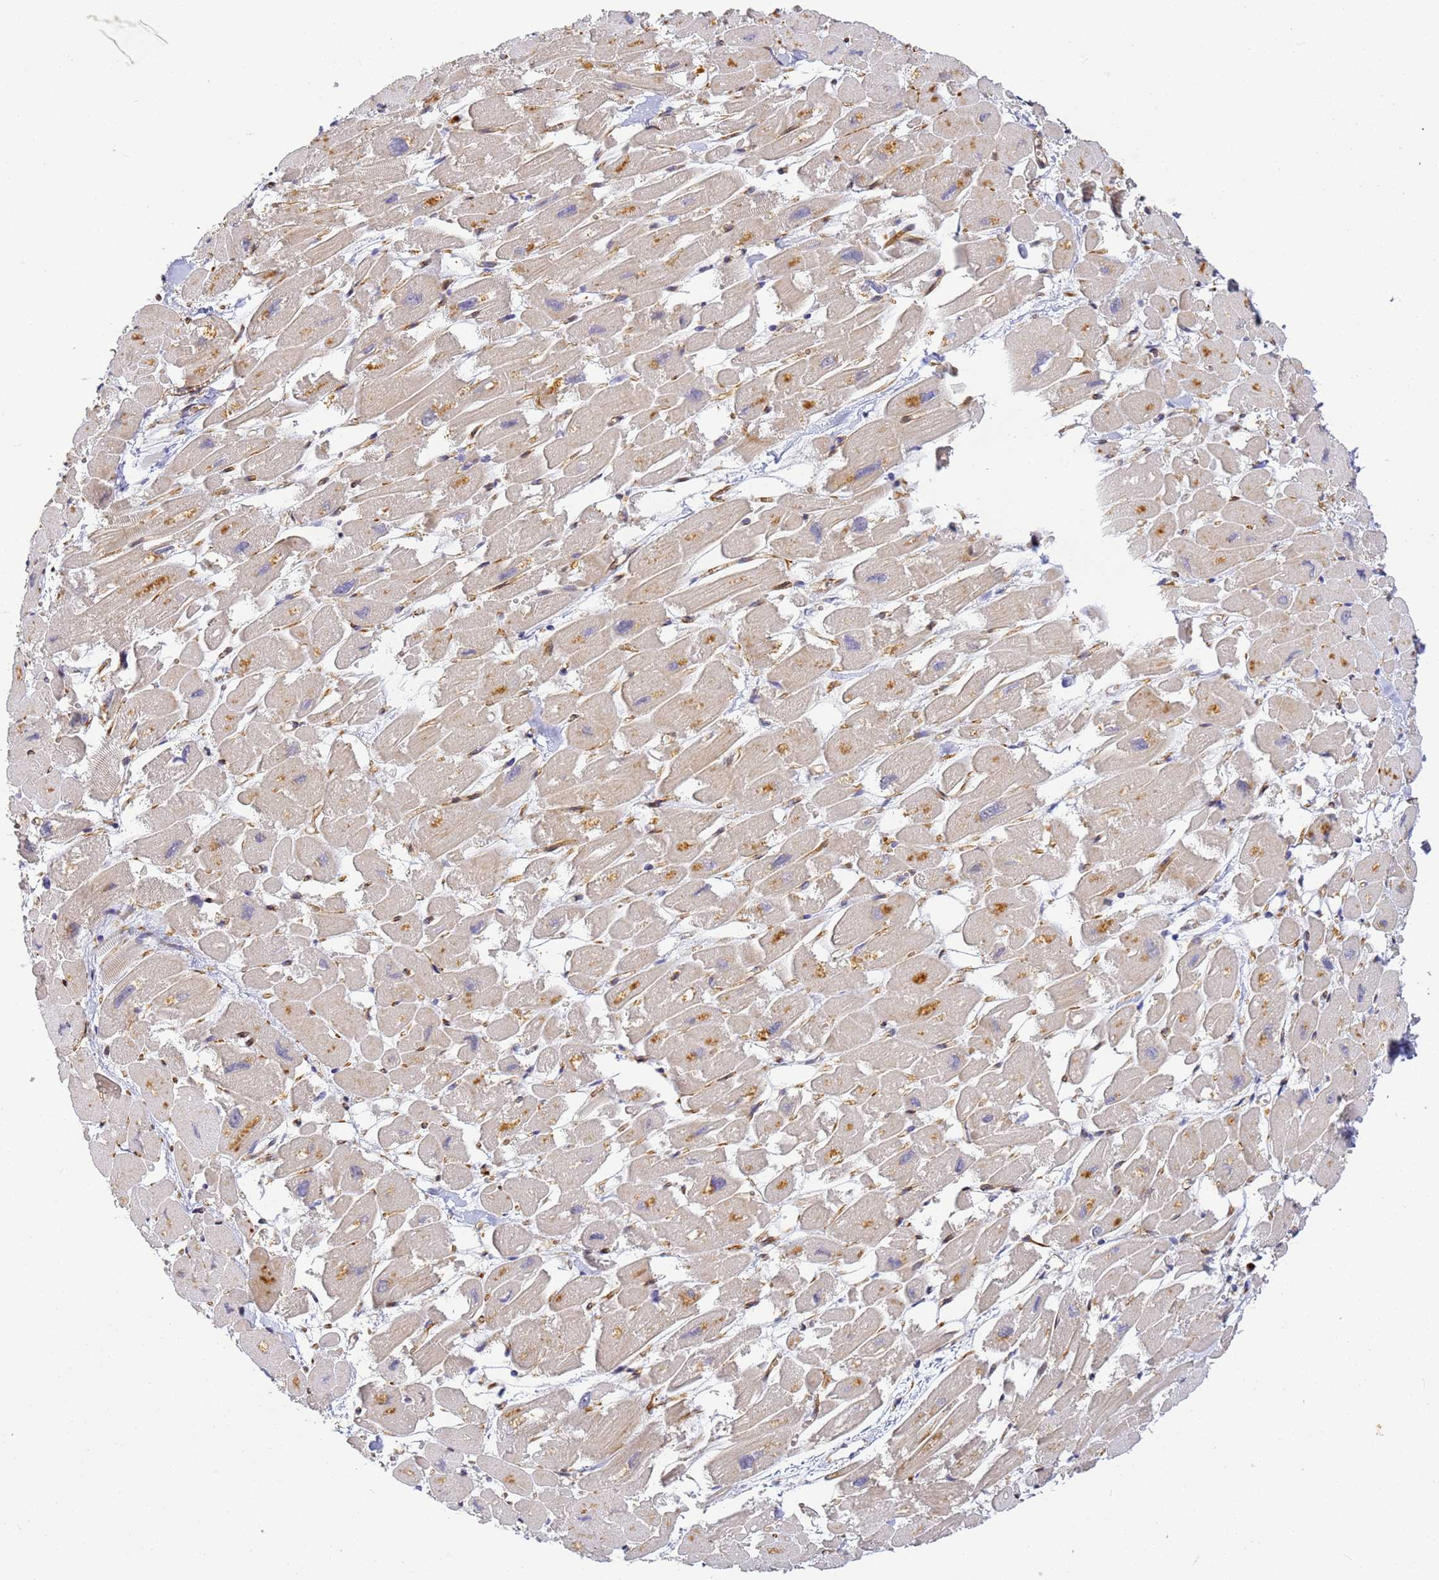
{"staining": {"intensity": "moderate", "quantity": "25%-75%", "location": "cytoplasmic/membranous"}, "tissue": "heart muscle", "cell_type": "Cardiomyocytes", "image_type": "normal", "snomed": [{"axis": "morphology", "description": "Normal tissue, NOS"}, {"axis": "topography", "description": "Heart"}], "caption": "IHC of normal heart muscle reveals medium levels of moderate cytoplasmic/membranous staining in about 25%-75% of cardiomyocytes.", "gene": "CFHR1", "patient": {"sex": "male", "age": 54}}